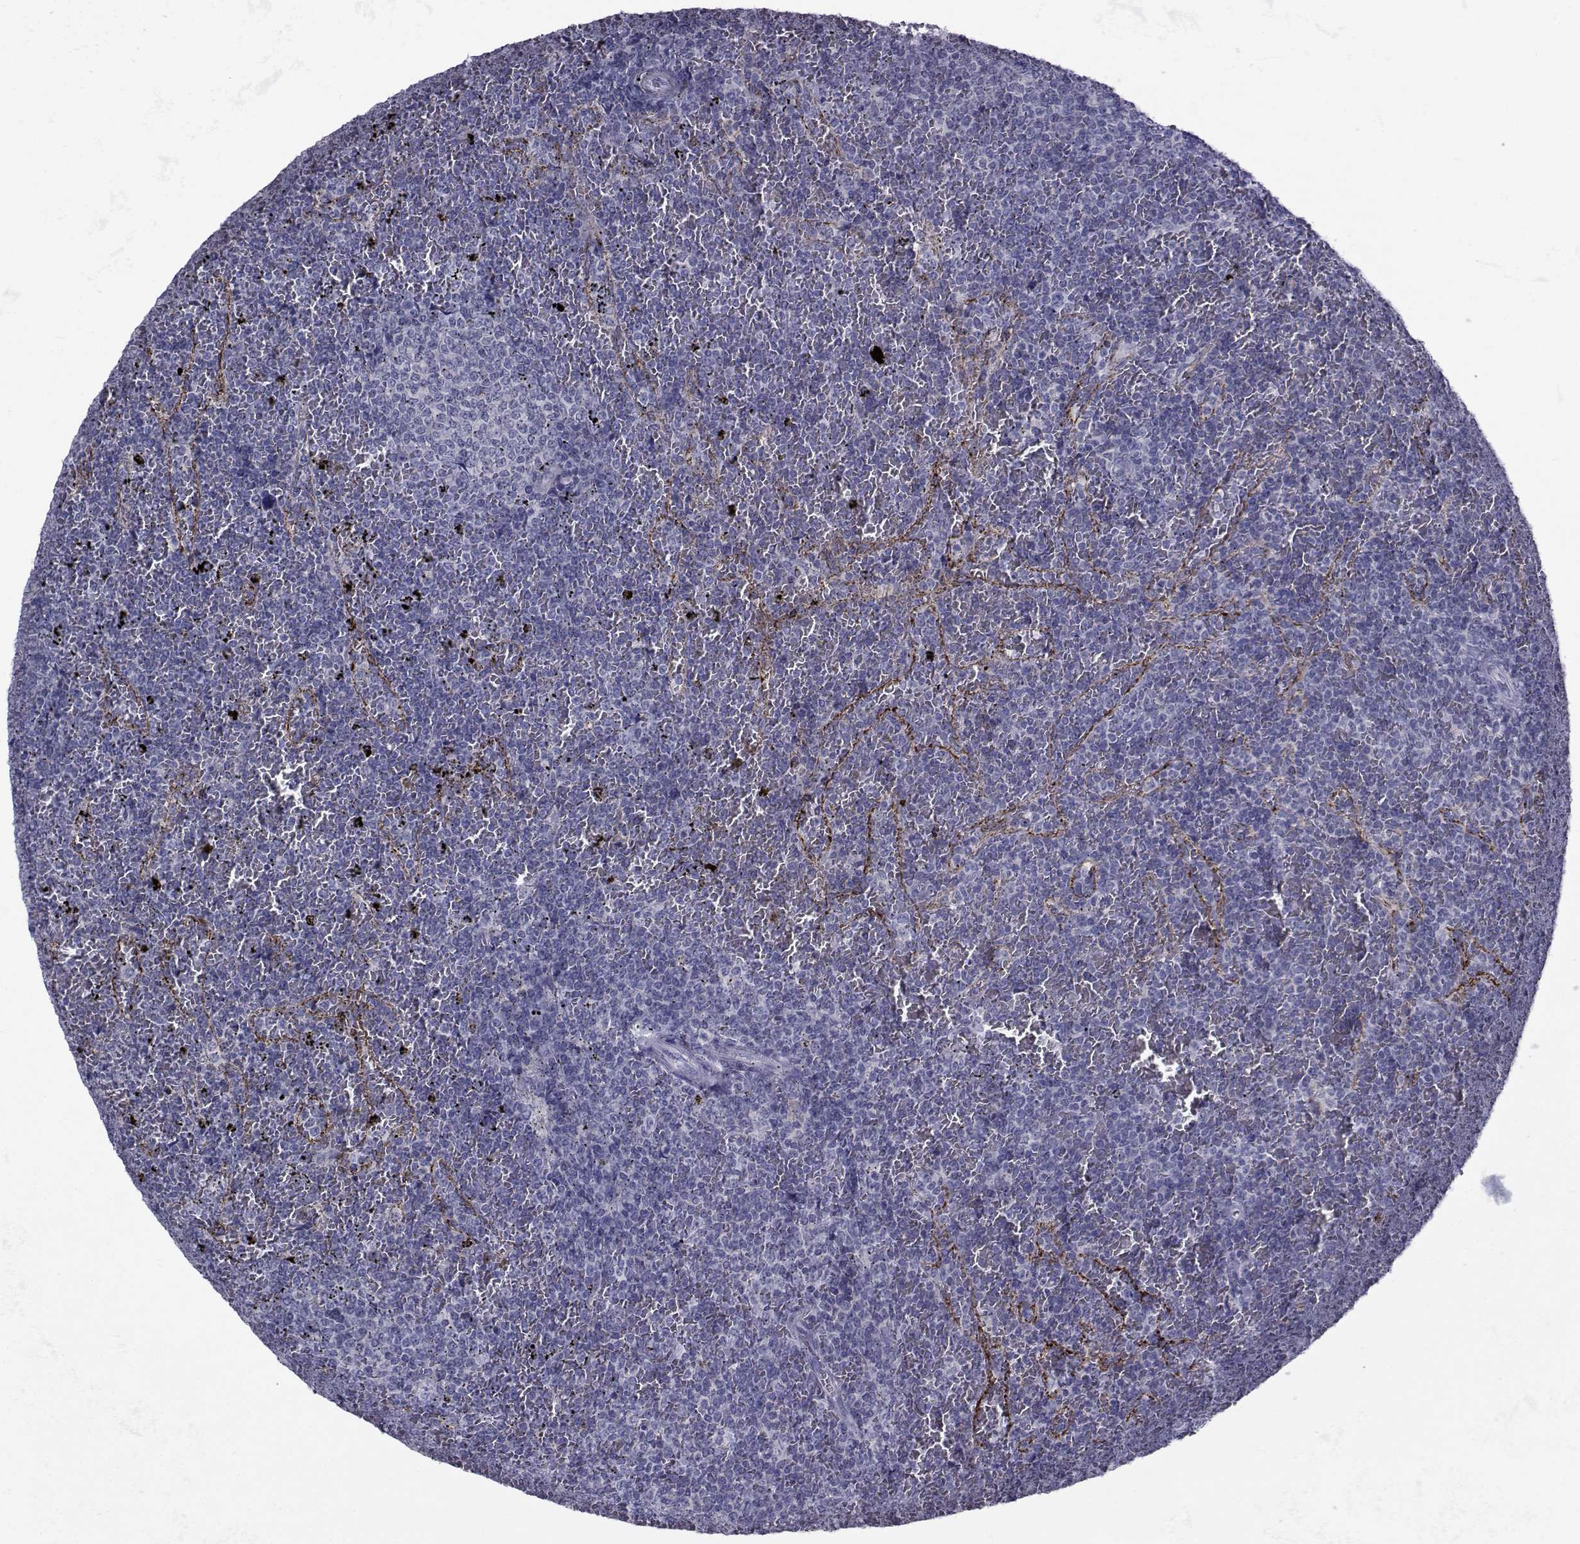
{"staining": {"intensity": "negative", "quantity": "none", "location": "none"}, "tissue": "lymphoma", "cell_type": "Tumor cells", "image_type": "cancer", "snomed": [{"axis": "morphology", "description": "Malignant lymphoma, non-Hodgkin's type, Low grade"}, {"axis": "topography", "description": "Spleen"}], "caption": "The immunohistochemistry histopathology image has no significant staining in tumor cells of lymphoma tissue.", "gene": "FDXR", "patient": {"sex": "female", "age": 77}}